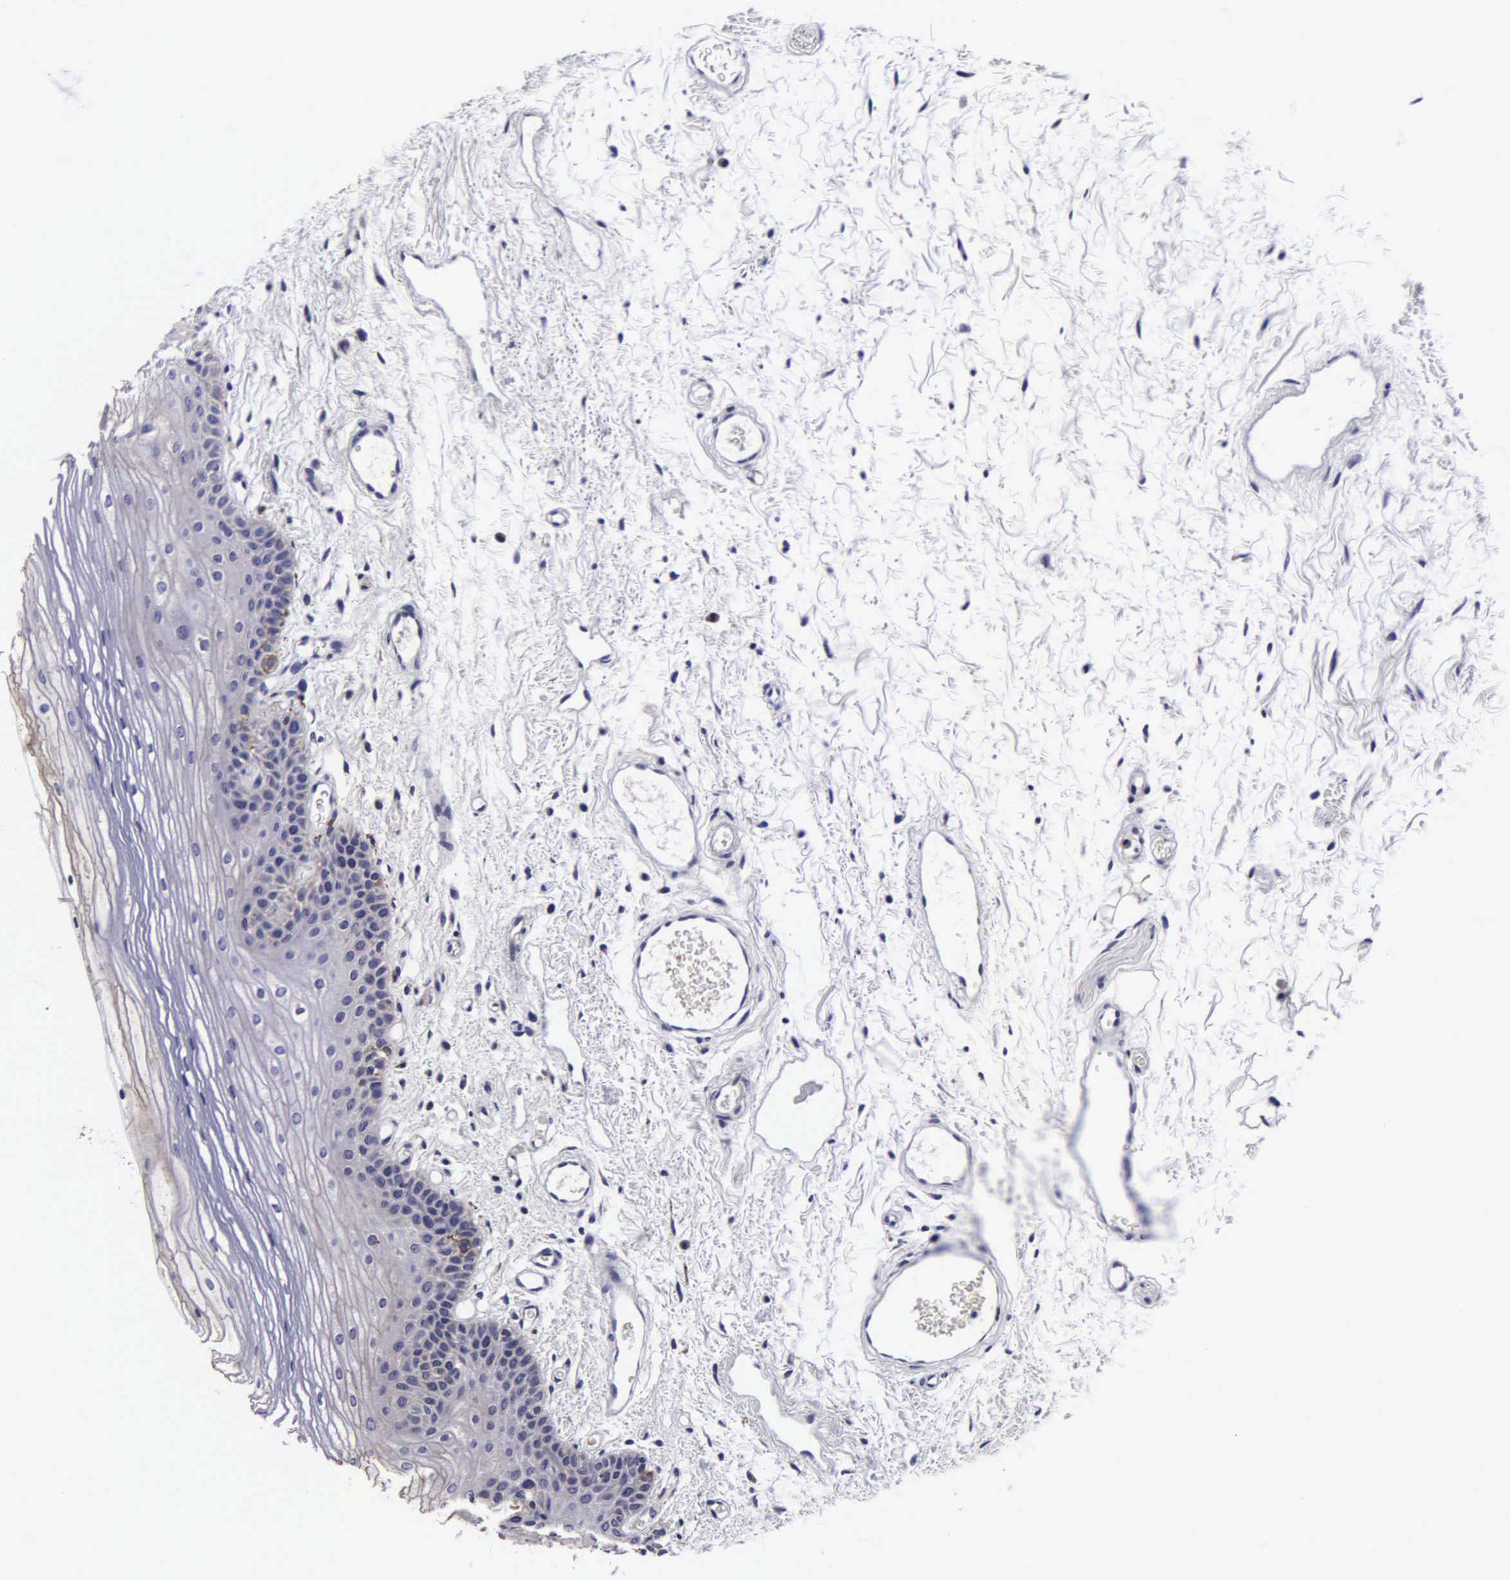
{"staining": {"intensity": "weak", "quantity": "<25%", "location": "cytoplasmic/membranous"}, "tissue": "oral mucosa", "cell_type": "Squamous epithelial cells", "image_type": "normal", "snomed": [{"axis": "morphology", "description": "Normal tissue, NOS"}, {"axis": "topography", "description": "Oral tissue"}], "caption": "Benign oral mucosa was stained to show a protein in brown. There is no significant positivity in squamous epithelial cells. (Brightfield microscopy of DAB immunohistochemistry at high magnification).", "gene": "PSMA3", "patient": {"sex": "male", "age": 52}}